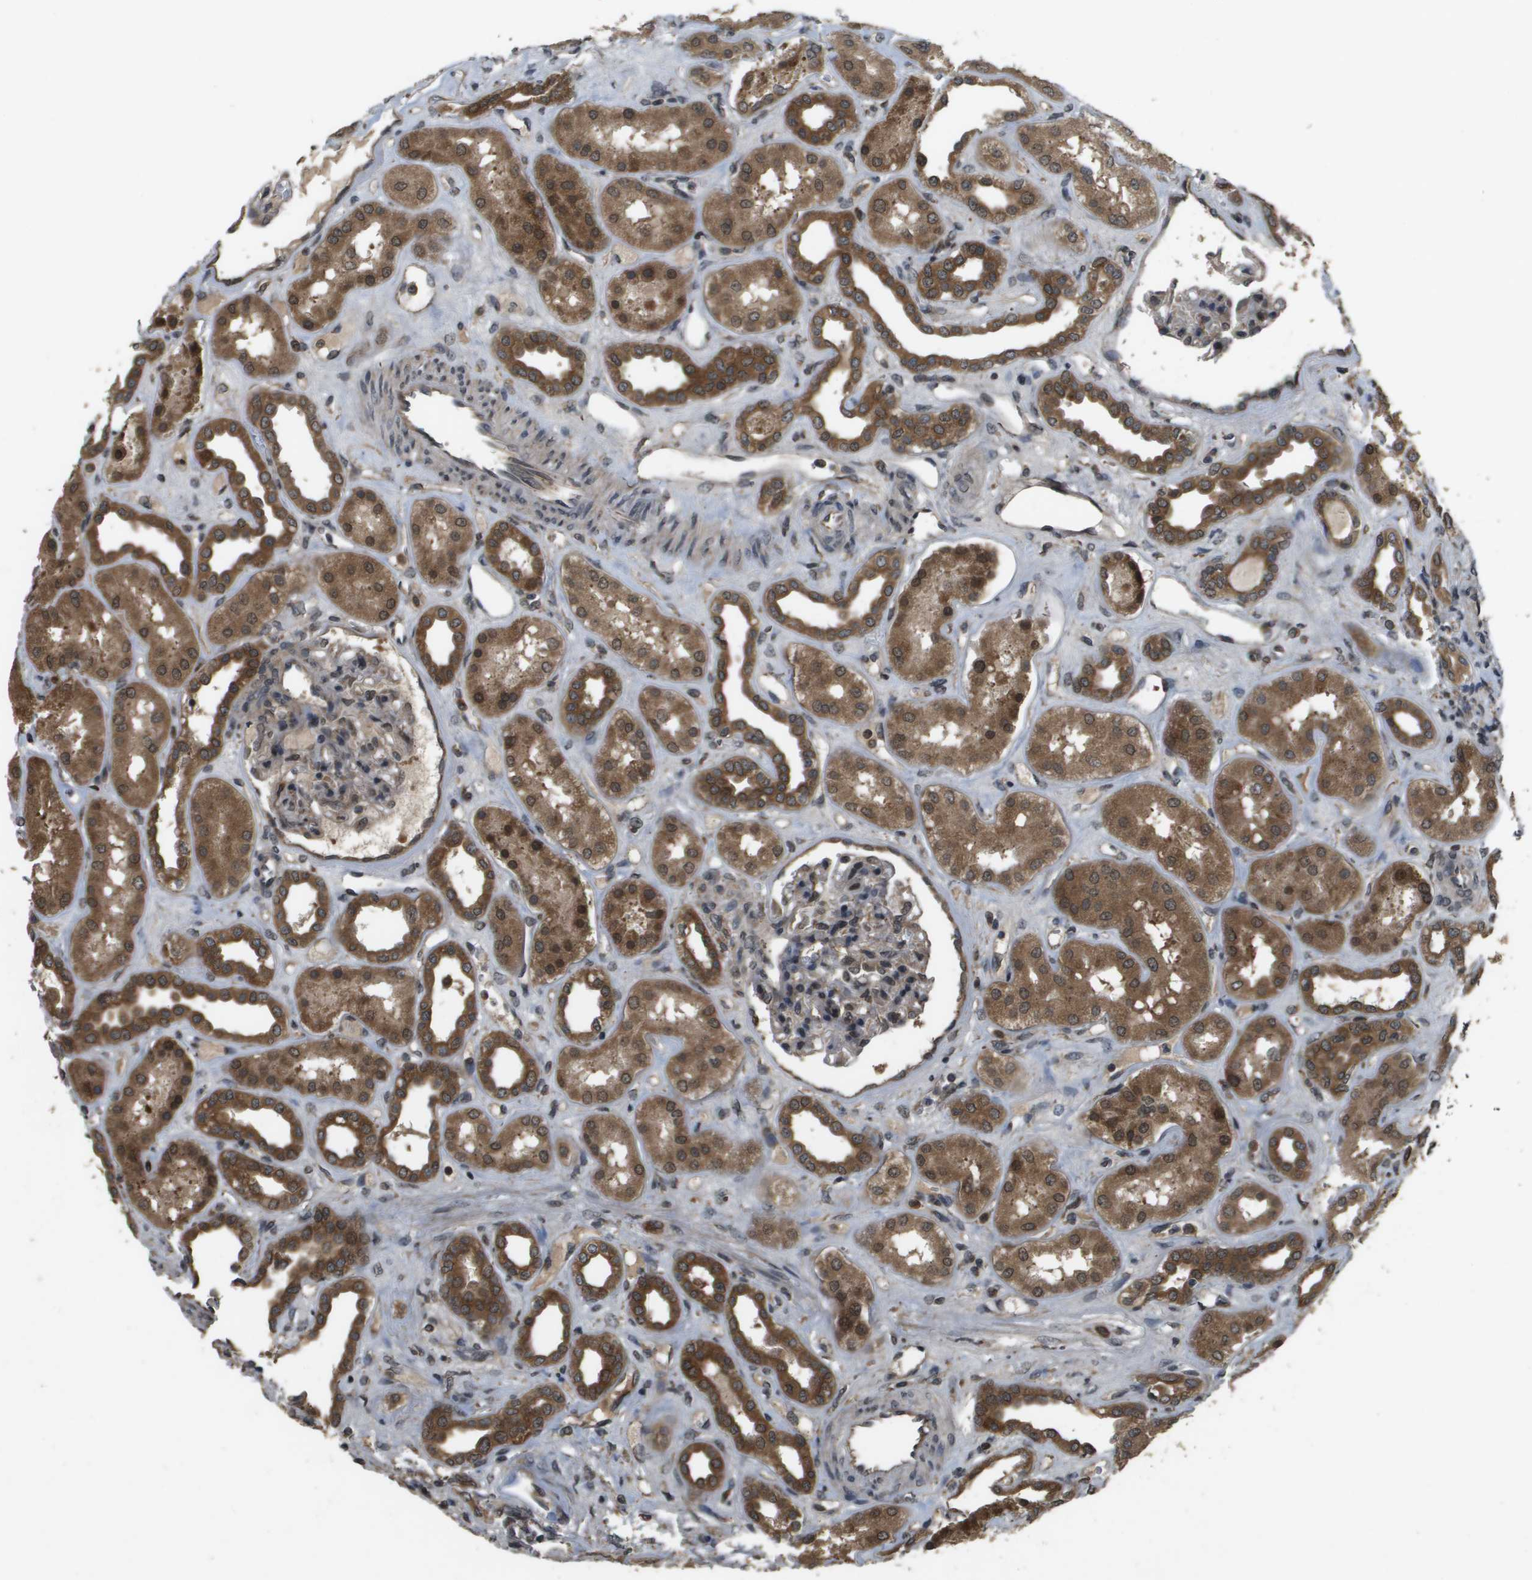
{"staining": {"intensity": "weak", "quantity": ">75%", "location": "cytoplasmic/membranous"}, "tissue": "kidney", "cell_type": "Cells in glomeruli", "image_type": "normal", "snomed": [{"axis": "morphology", "description": "Normal tissue, NOS"}, {"axis": "topography", "description": "Kidney"}], "caption": "Kidney stained with IHC demonstrates weak cytoplasmic/membranous positivity in approximately >75% of cells in glomeruli. The staining was performed using DAB (3,3'-diaminobenzidine), with brown indicating positive protein expression. Nuclei are stained blue with hematoxylin.", "gene": "SPTLC1", "patient": {"sex": "male", "age": 59}}